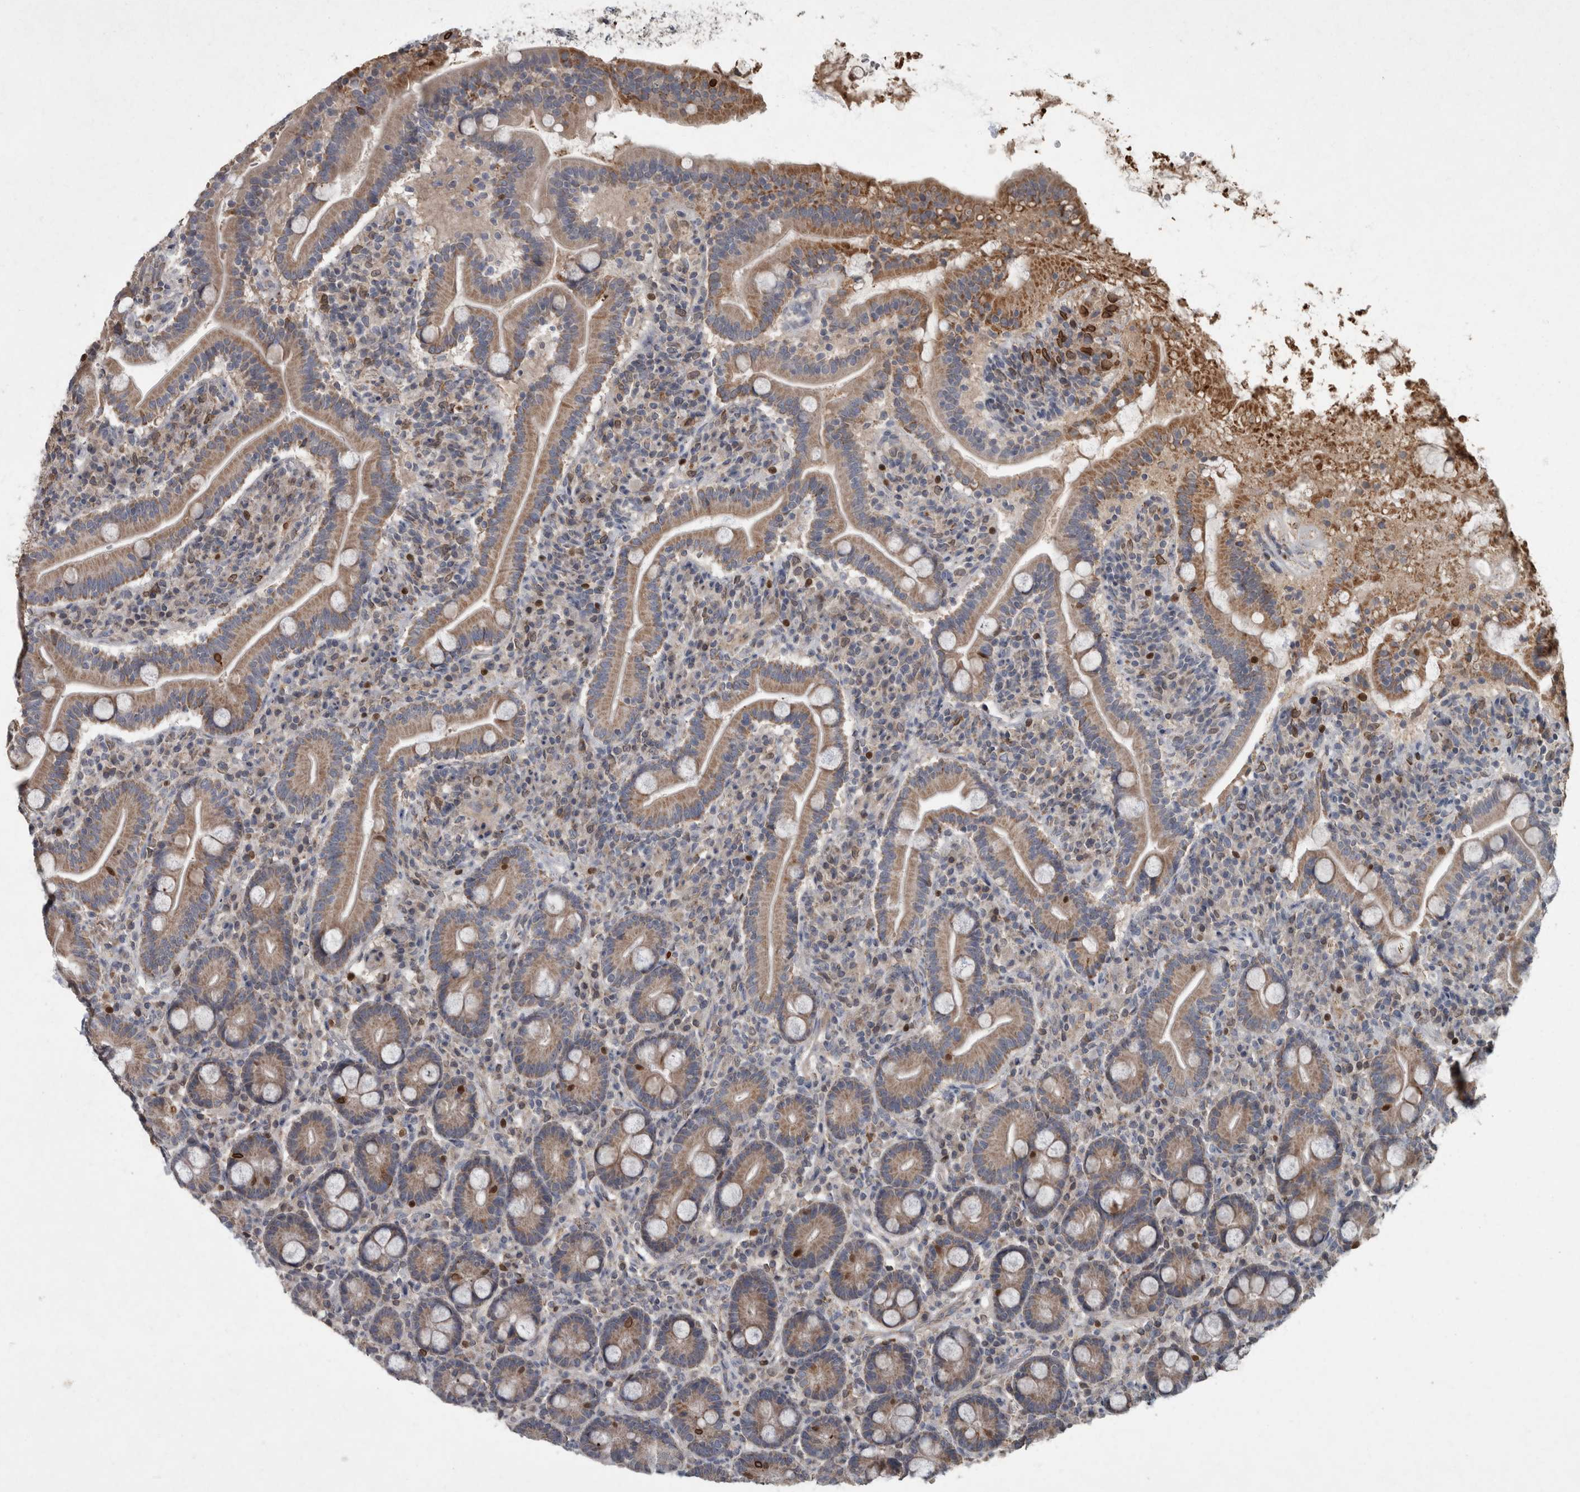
{"staining": {"intensity": "moderate", "quantity": ">75%", "location": "cytoplasmic/membranous"}, "tissue": "duodenum", "cell_type": "Glandular cells", "image_type": "normal", "snomed": [{"axis": "morphology", "description": "Normal tissue, NOS"}, {"axis": "topography", "description": "Duodenum"}], "caption": "Immunohistochemistry (IHC) histopathology image of benign duodenum: human duodenum stained using immunohistochemistry shows medium levels of moderate protein expression localized specifically in the cytoplasmic/membranous of glandular cells, appearing as a cytoplasmic/membranous brown color.", "gene": "PPP1R3C", "patient": {"sex": "male", "age": 35}}